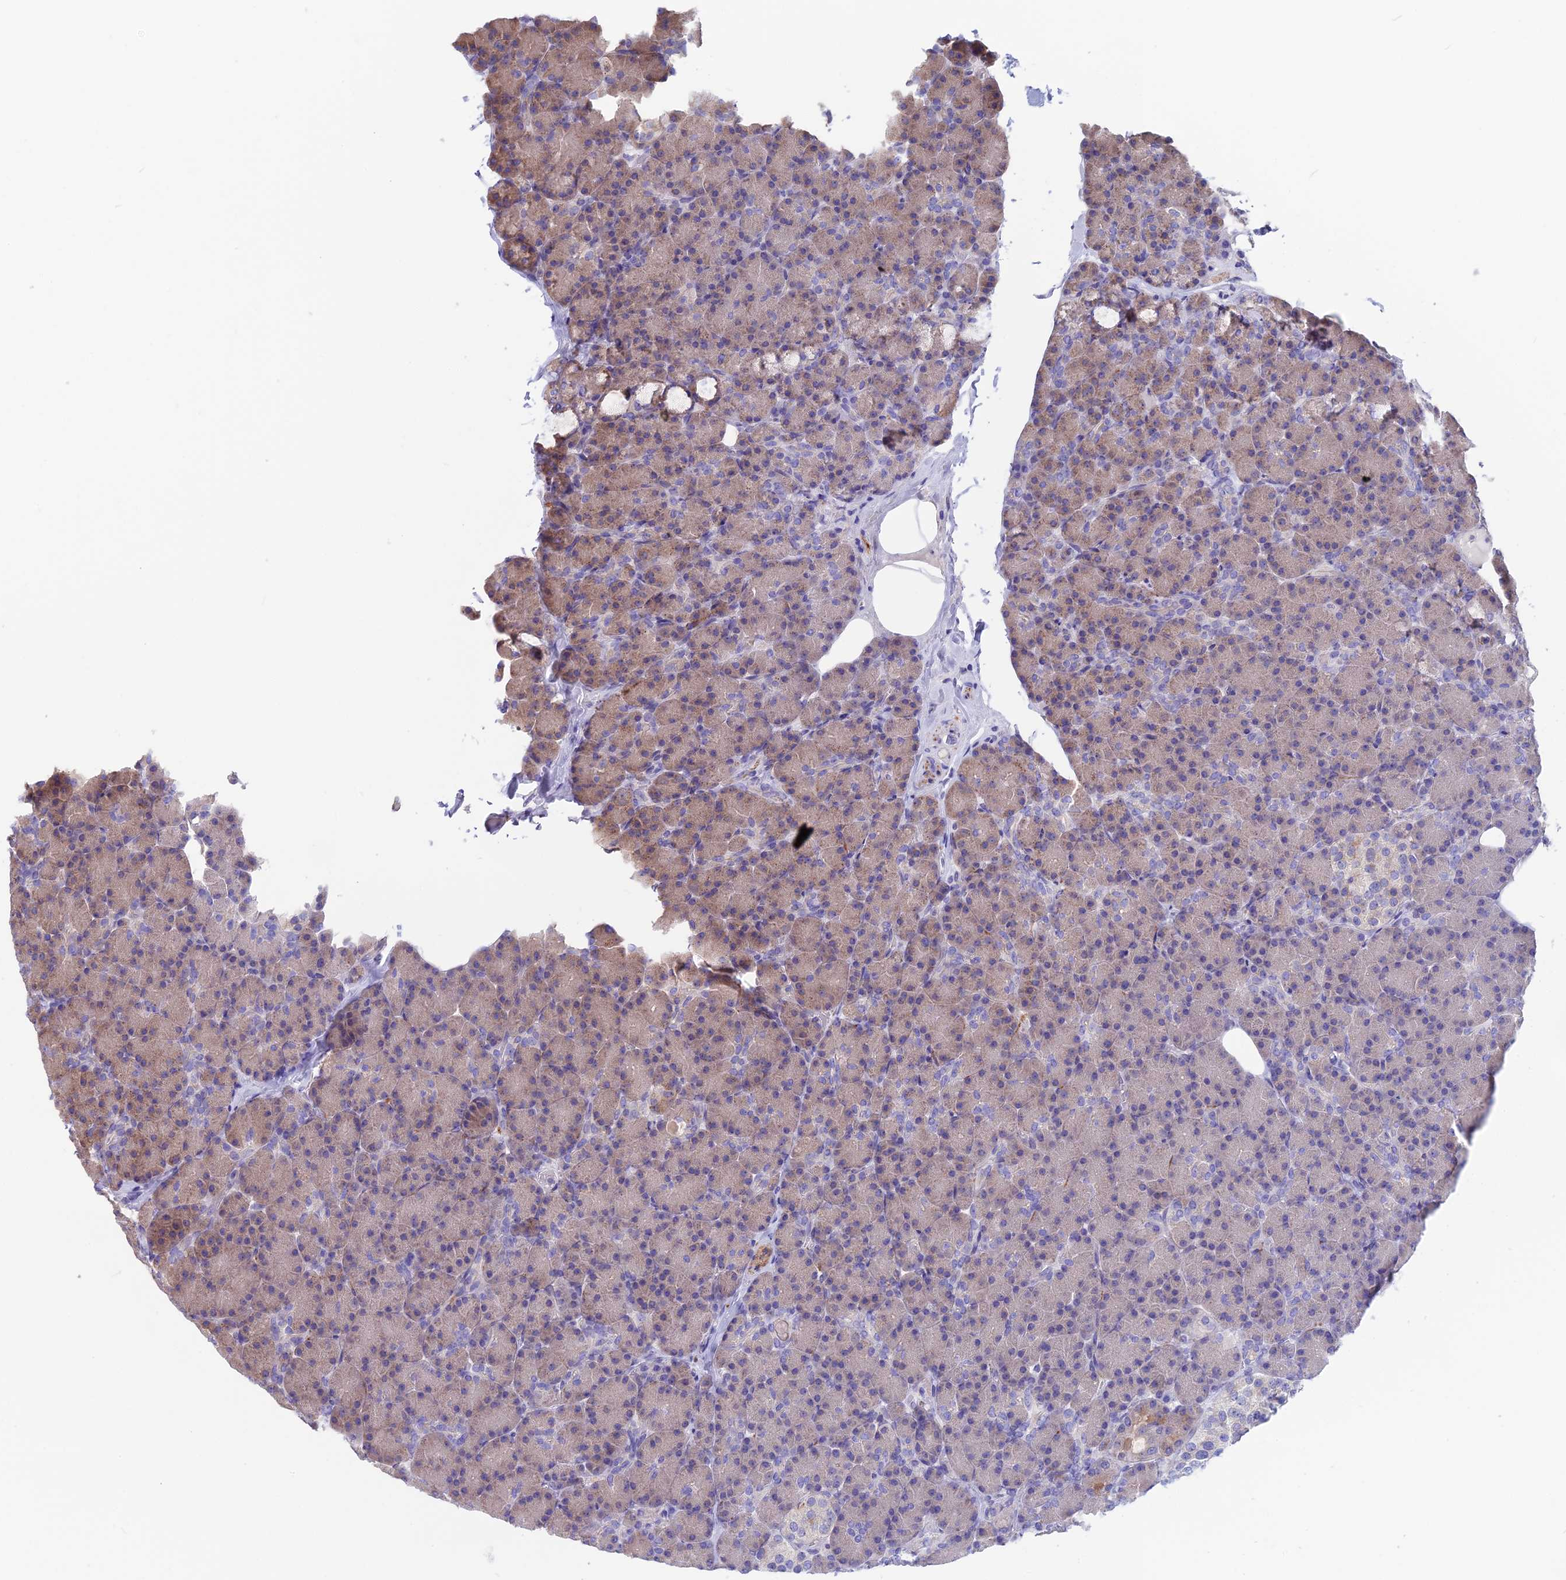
{"staining": {"intensity": "weak", "quantity": "25%-75%", "location": "cytoplasmic/membranous"}, "tissue": "pancreas", "cell_type": "Exocrine glandular cells", "image_type": "normal", "snomed": [{"axis": "morphology", "description": "Normal tissue, NOS"}, {"axis": "topography", "description": "Pancreas"}], "caption": "Immunohistochemistry image of unremarkable pancreas: human pancreas stained using immunohistochemistry (IHC) exhibits low levels of weak protein expression localized specifically in the cytoplasmic/membranous of exocrine glandular cells, appearing as a cytoplasmic/membranous brown color.", "gene": "SNAP91", "patient": {"sex": "female", "age": 43}}